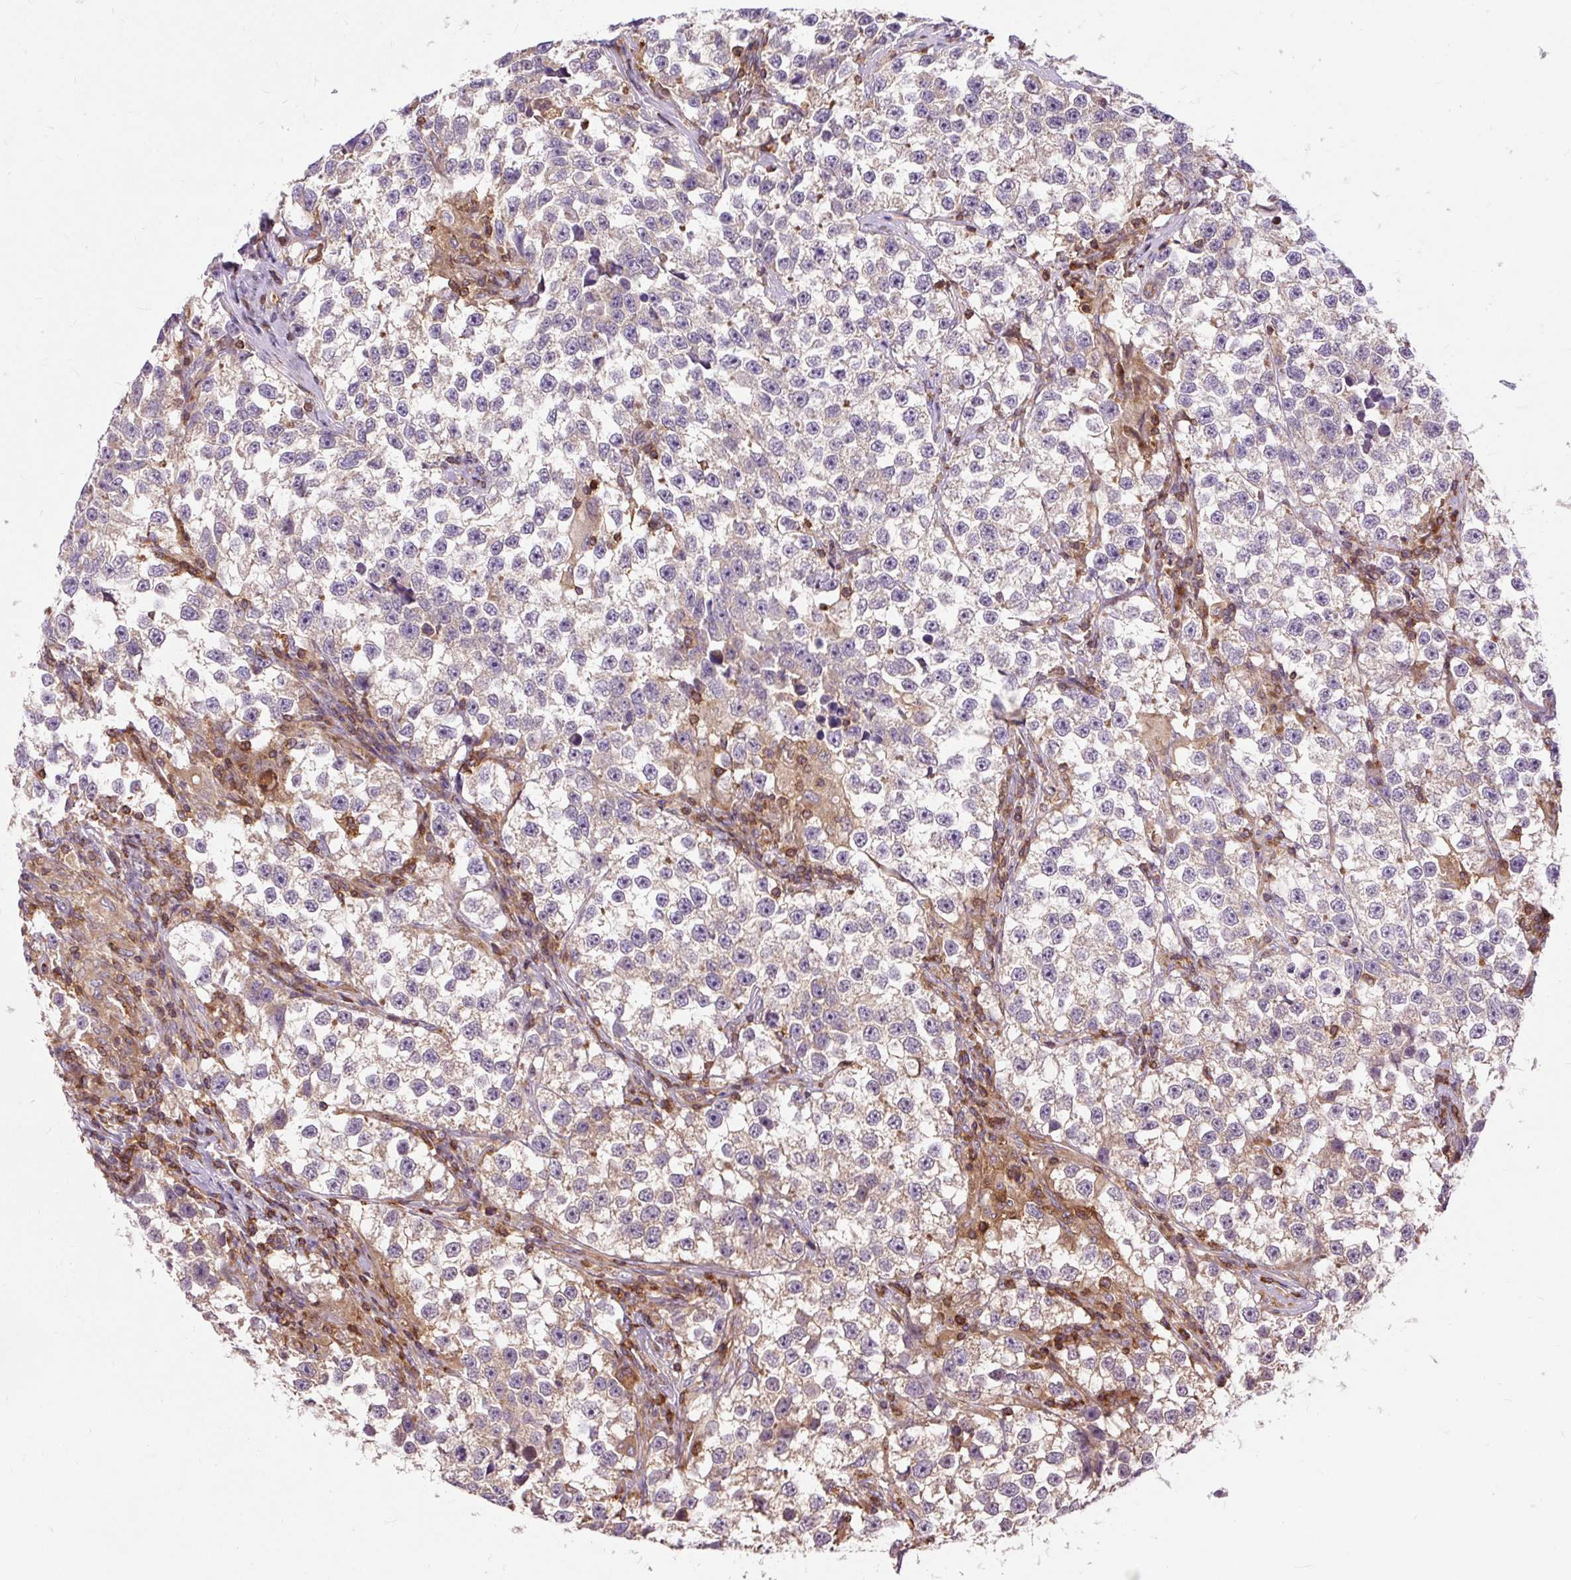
{"staining": {"intensity": "weak", "quantity": "25%-75%", "location": "cytoplasmic/membranous"}, "tissue": "testis cancer", "cell_type": "Tumor cells", "image_type": "cancer", "snomed": [{"axis": "morphology", "description": "Seminoma, NOS"}, {"axis": "topography", "description": "Testis"}], "caption": "Immunohistochemistry (DAB (3,3'-diaminobenzidine)) staining of testis cancer displays weak cytoplasmic/membranous protein expression in approximately 25%-75% of tumor cells.", "gene": "CISD3", "patient": {"sex": "male", "age": 46}}